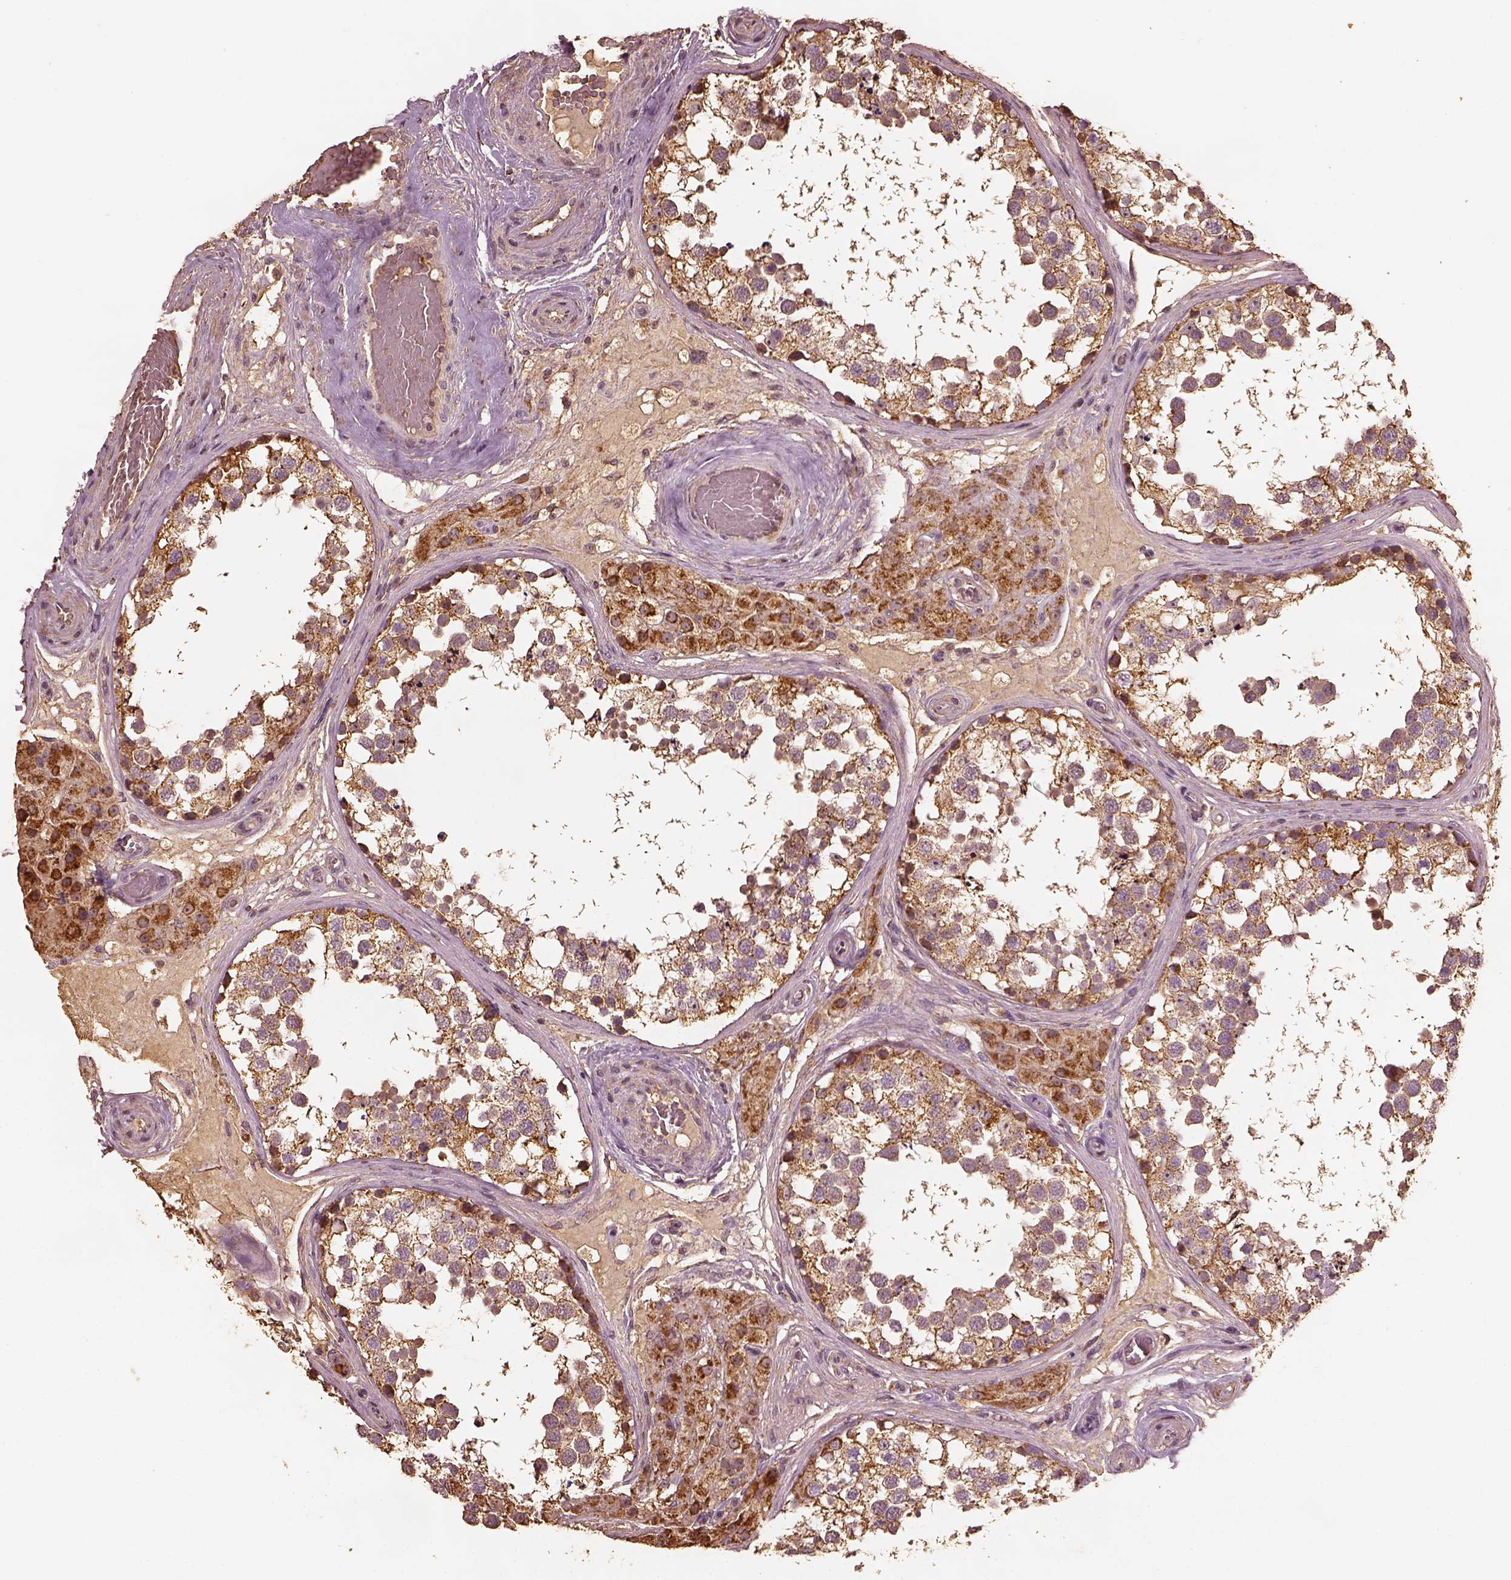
{"staining": {"intensity": "moderate", "quantity": ">75%", "location": "cytoplasmic/membranous"}, "tissue": "testis", "cell_type": "Cells in seminiferous ducts", "image_type": "normal", "snomed": [{"axis": "morphology", "description": "Normal tissue, NOS"}, {"axis": "morphology", "description": "Seminoma, NOS"}, {"axis": "topography", "description": "Testis"}], "caption": "About >75% of cells in seminiferous ducts in unremarkable human testis reveal moderate cytoplasmic/membranous protein expression as visualized by brown immunohistochemical staining.", "gene": "PTGES2", "patient": {"sex": "male", "age": 65}}